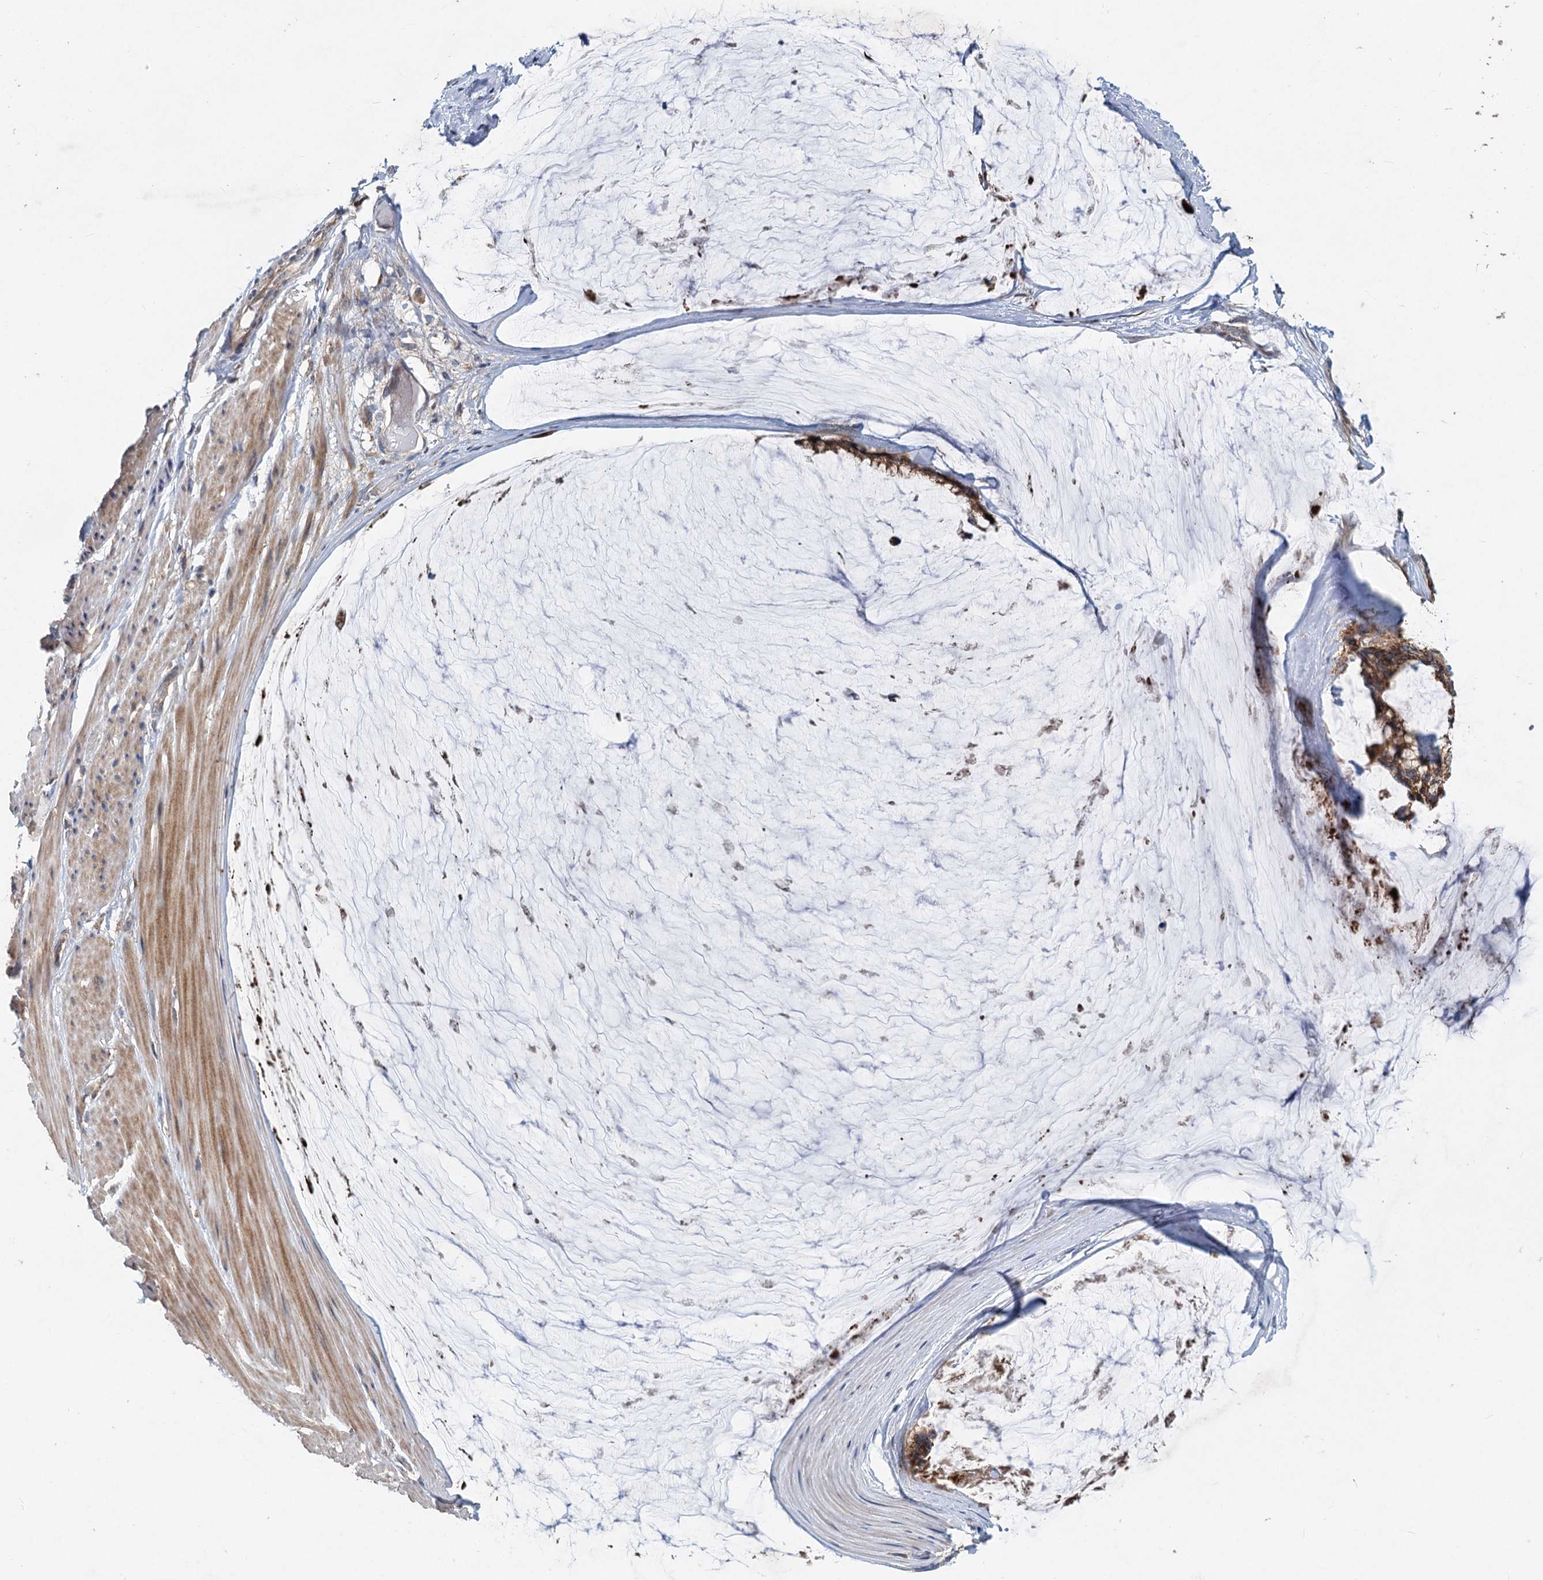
{"staining": {"intensity": "moderate", "quantity": ">75%", "location": "cytoplasmic/membranous"}, "tissue": "ovarian cancer", "cell_type": "Tumor cells", "image_type": "cancer", "snomed": [{"axis": "morphology", "description": "Cystadenocarcinoma, mucinous, NOS"}, {"axis": "topography", "description": "Ovary"}], "caption": "Protein expression analysis of human ovarian cancer reveals moderate cytoplasmic/membranous positivity in about >75% of tumor cells.", "gene": "OTUB1", "patient": {"sex": "female", "age": 39}}